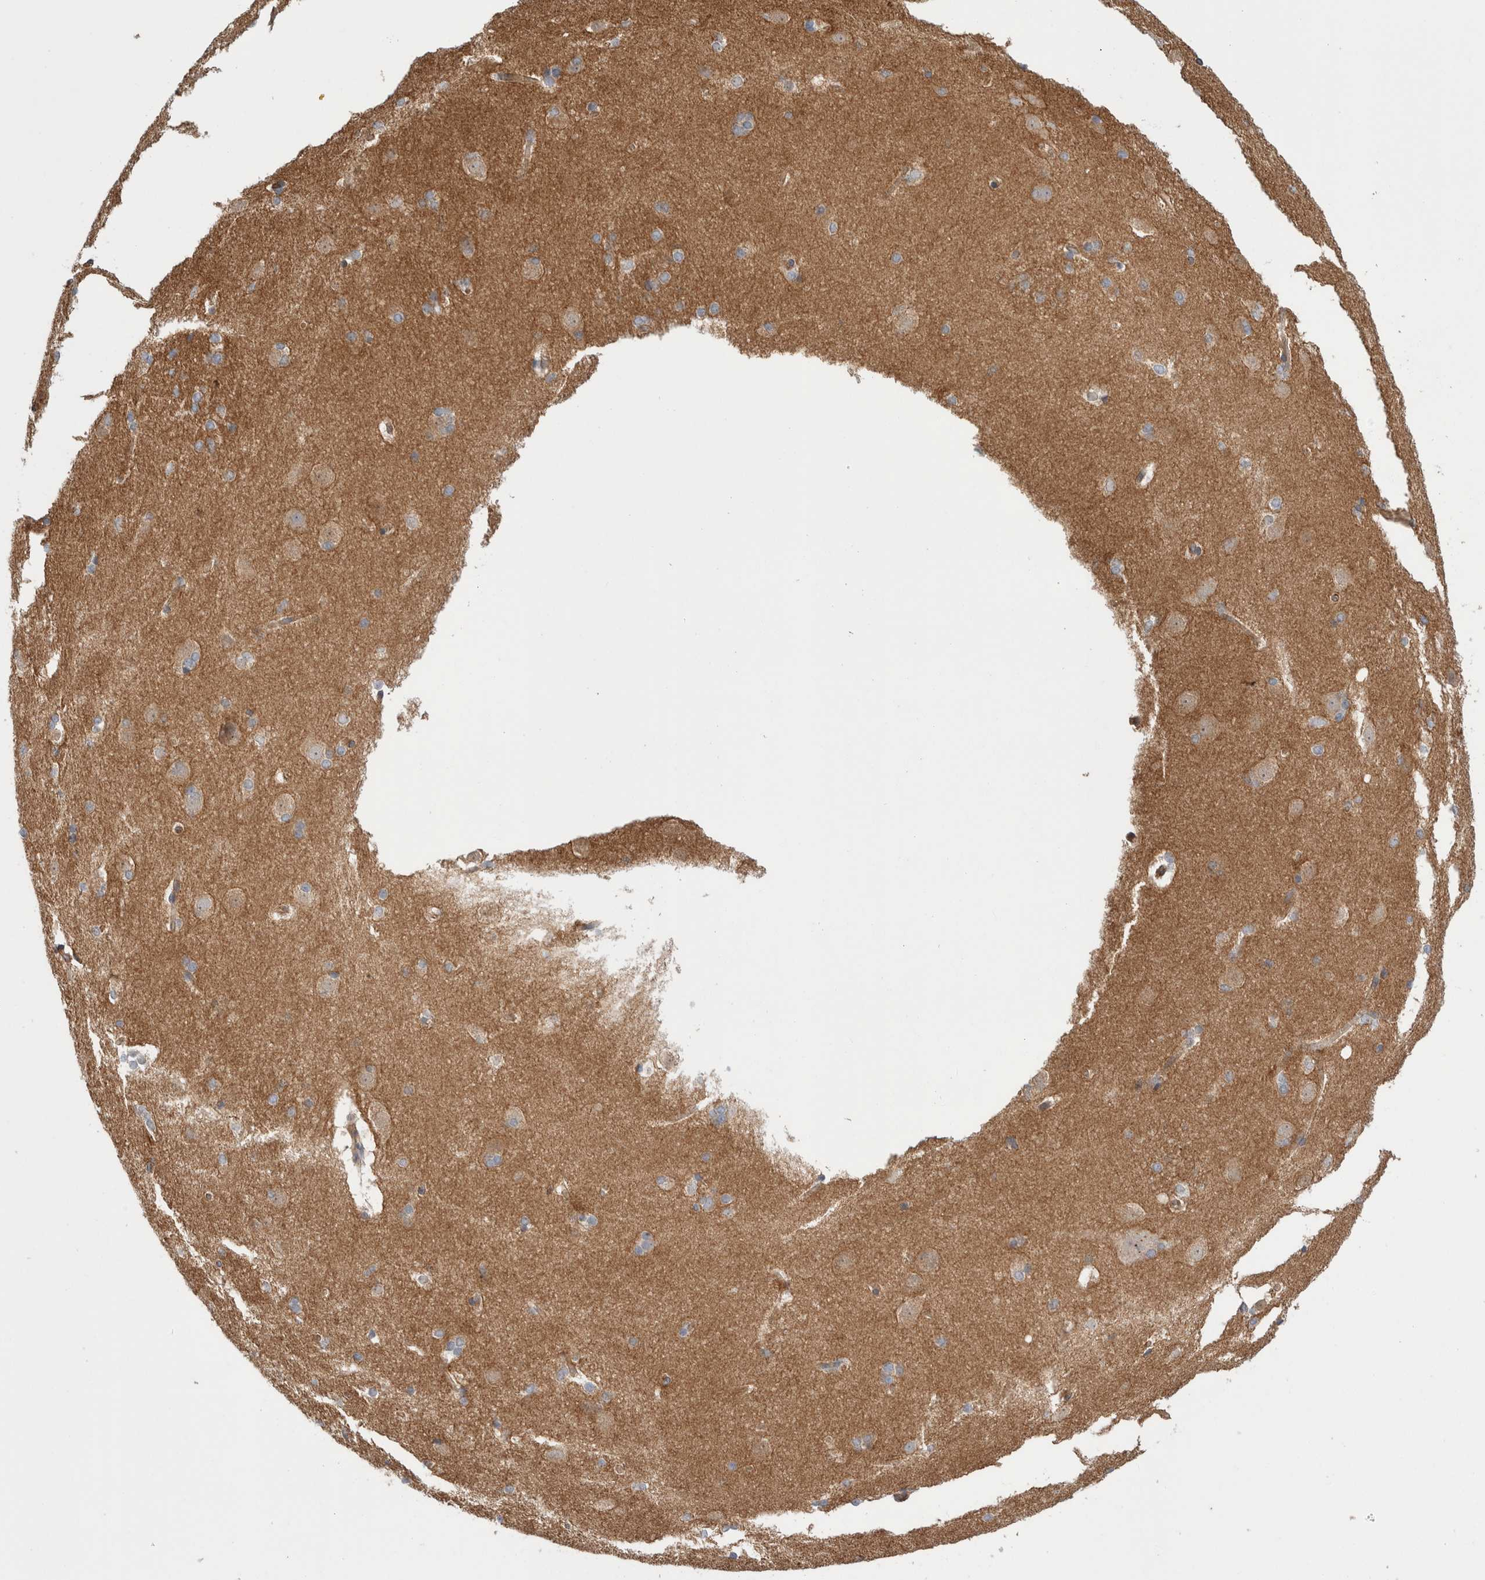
{"staining": {"intensity": "negative", "quantity": "none", "location": "none"}, "tissue": "caudate", "cell_type": "Glial cells", "image_type": "normal", "snomed": [{"axis": "morphology", "description": "Normal tissue, NOS"}, {"axis": "topography", "description": "Lateral ventricle wall"}], "caption": "The immunohistochemistry image has no significant staining in glial cells of caudate. (DAB IHC, high magnification).", "gene": "TAFA5", "patient": {"sex": "female", "age": 19}}